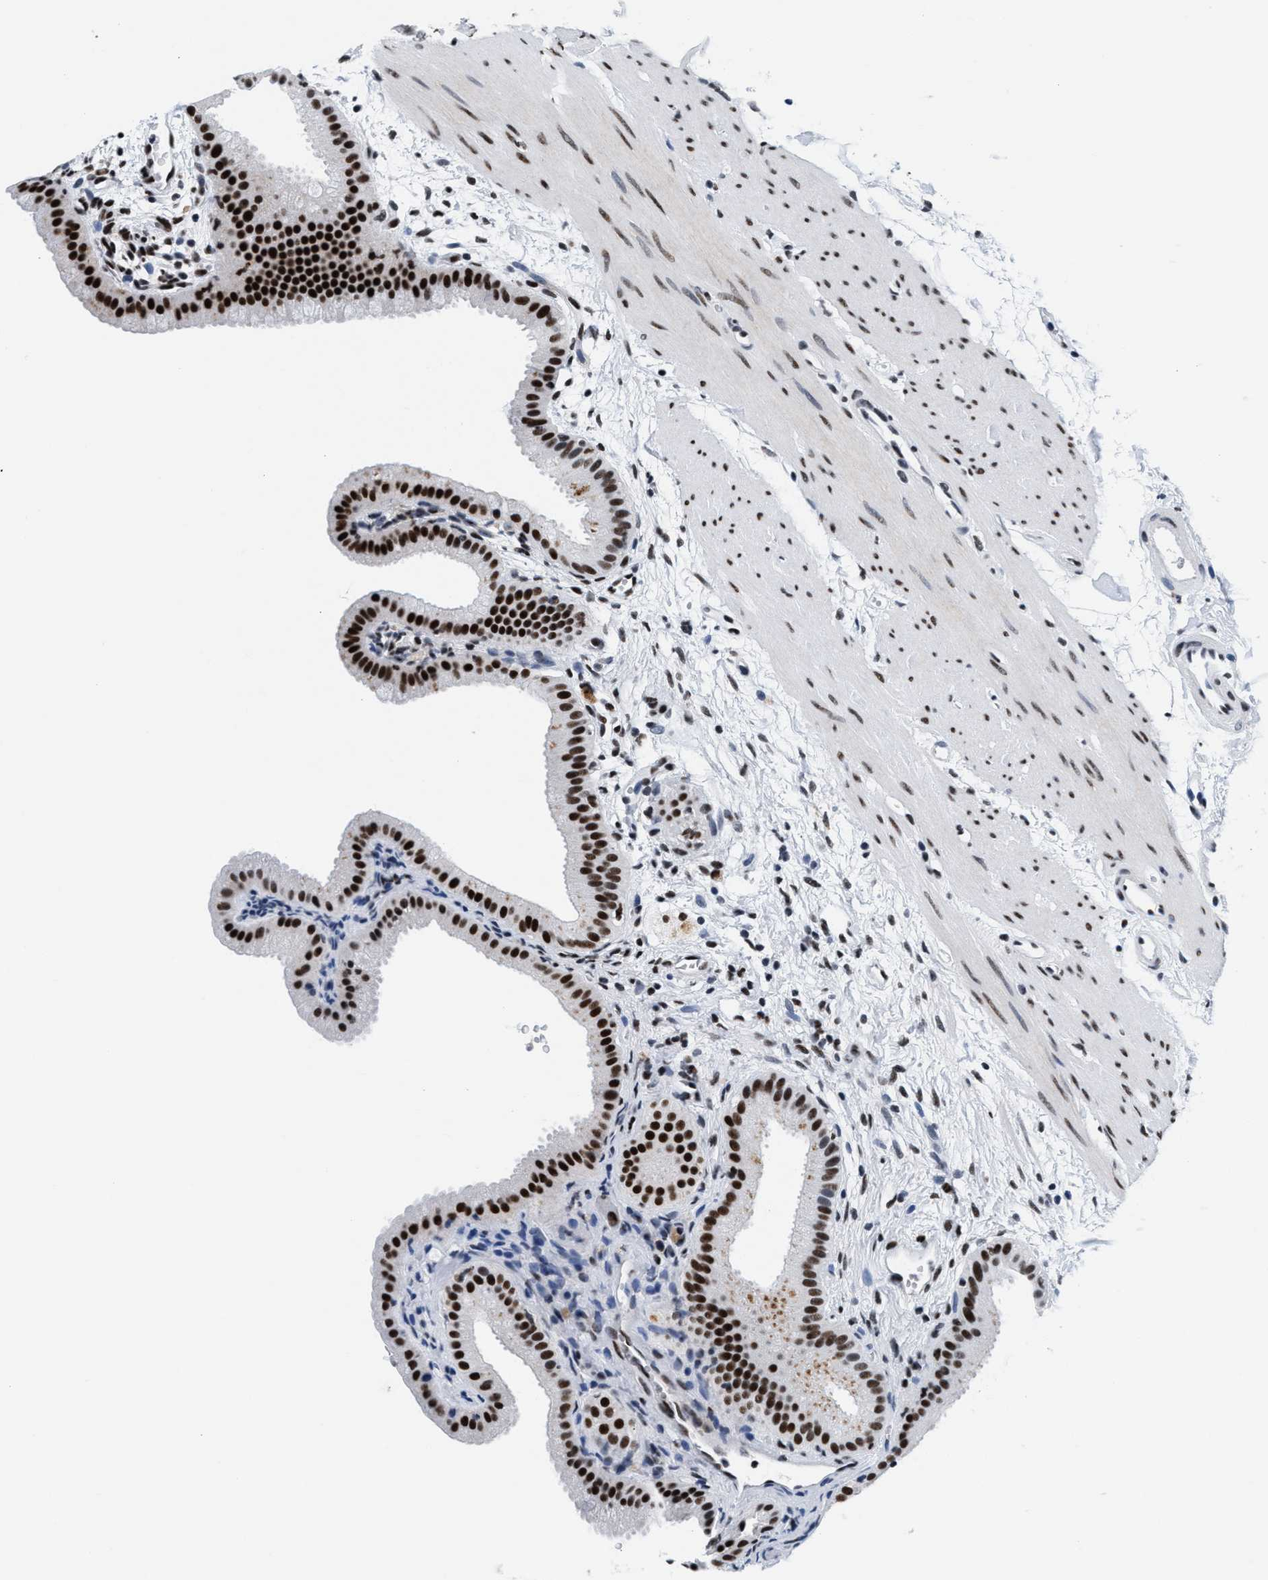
{"staining": {"intensity": "strong", "quantity": ">75%", "location": "nuclear"}, "tissue": "gallbladder", "cell_type": "Glandular cells", "image_type": "normal", "snomed": [{"axis": "morphology", "description": "Normal tissue, NOS"}, {"axis": "topography", "description": "Gallbladder"}], "caption": "Immunohistochemical staining of unremarkable human gallbladder shows strong nuclear protein staining in approximately >75% of glandular cells. (brown staining indicates protein expression, while blue staining denotes nuclei).", "gene": "RAD50", "patient": {"sex": "female", "age": 64}}